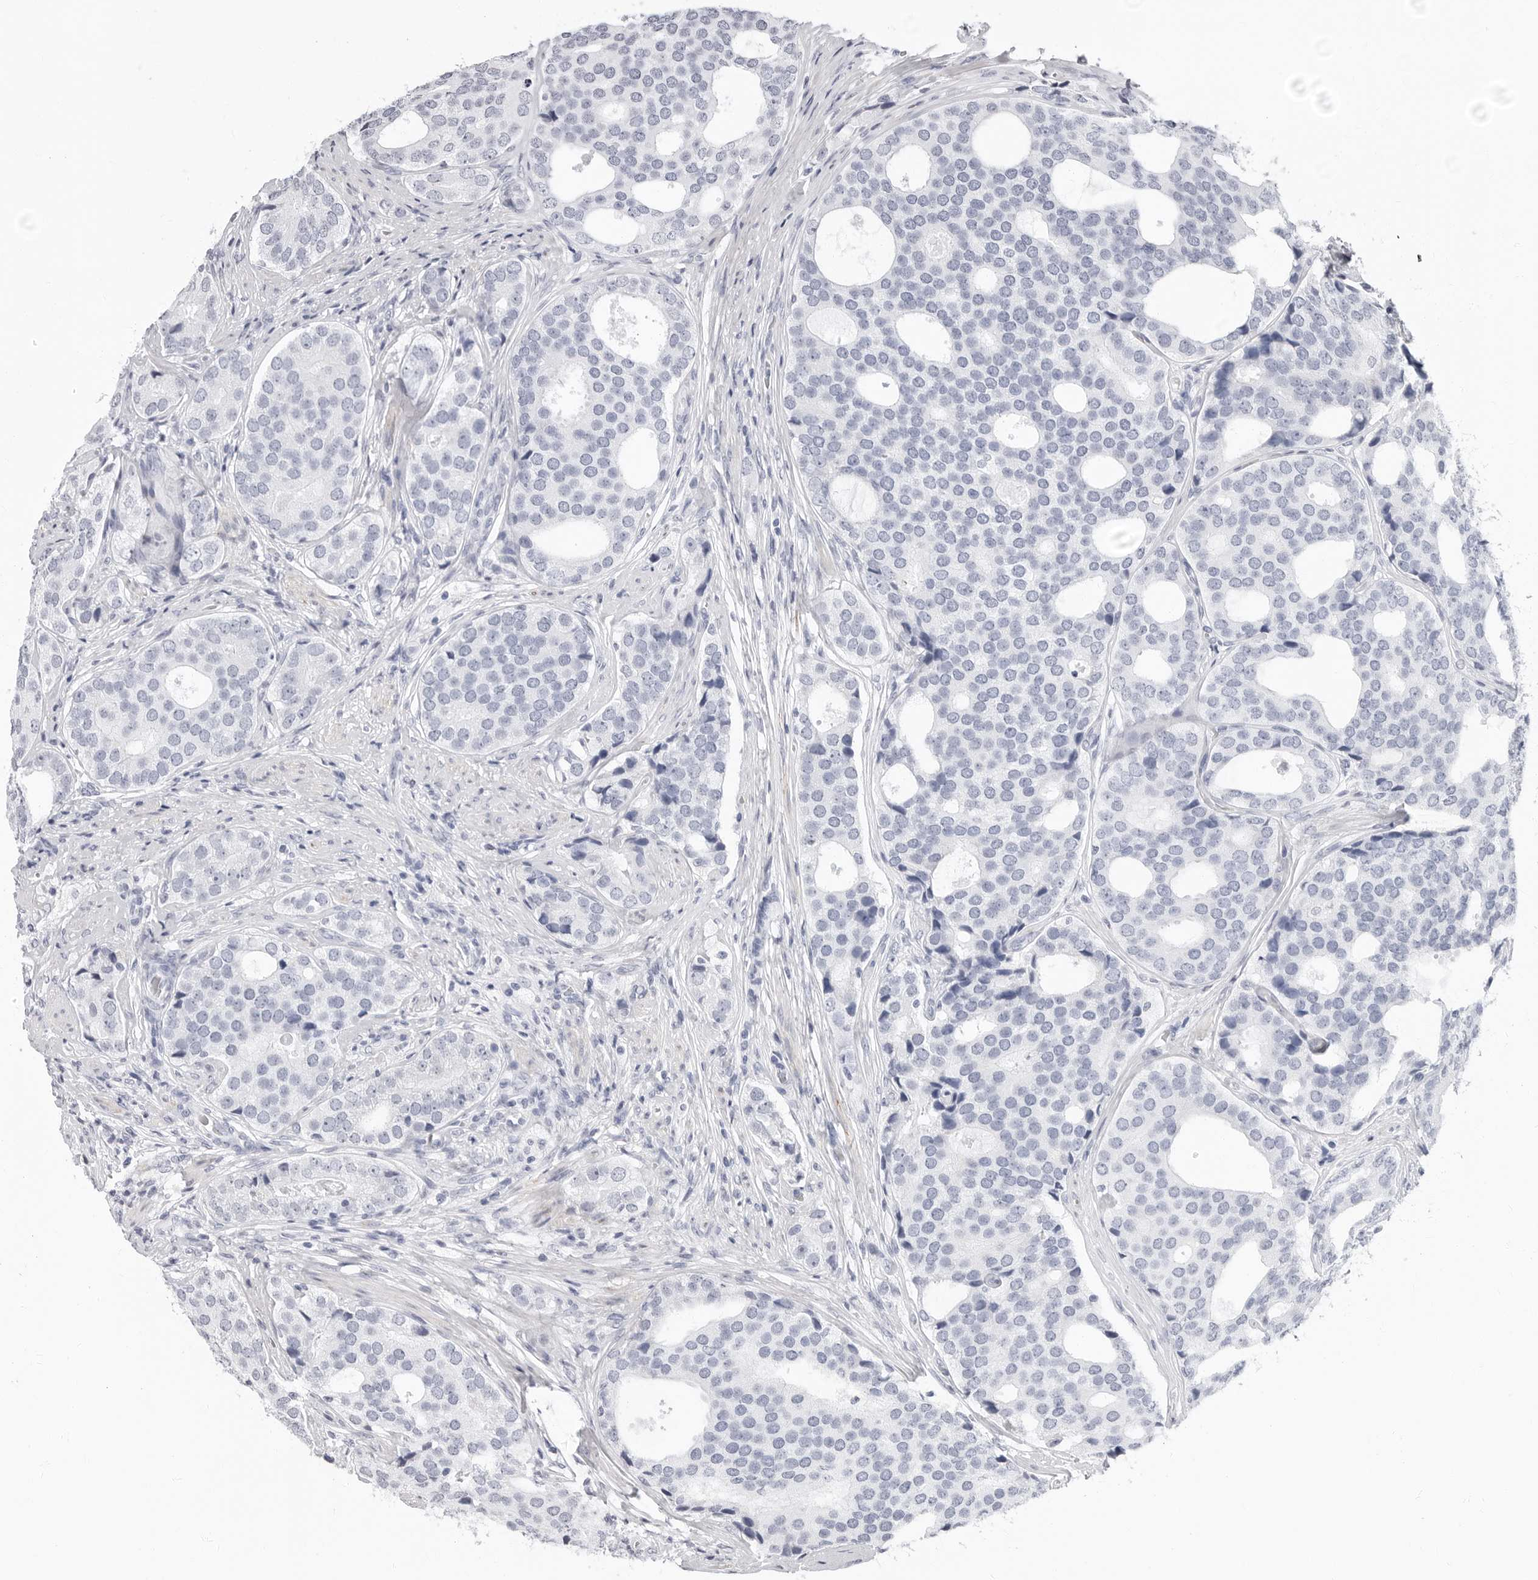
{"staining": {"intensity": "negative", "quantity": "none", "location": "none"}, "tissue": "prostate cancer", "cell_type": "Tumor cells", "image_type": "cancer", "snomed": [{"axis": "morphology", "description": "Adenocarcinoma, High grade"}, {"axis": "topography", "description": "Prostate"}], "caption": "A histopathology image of prostate cancer (adenocarcinoma (high-grade)) stained for a protein reveals no brown staining in tumor cells.", "gene": "ERICH3", "patient": {"sex": "male", "age": 56}}